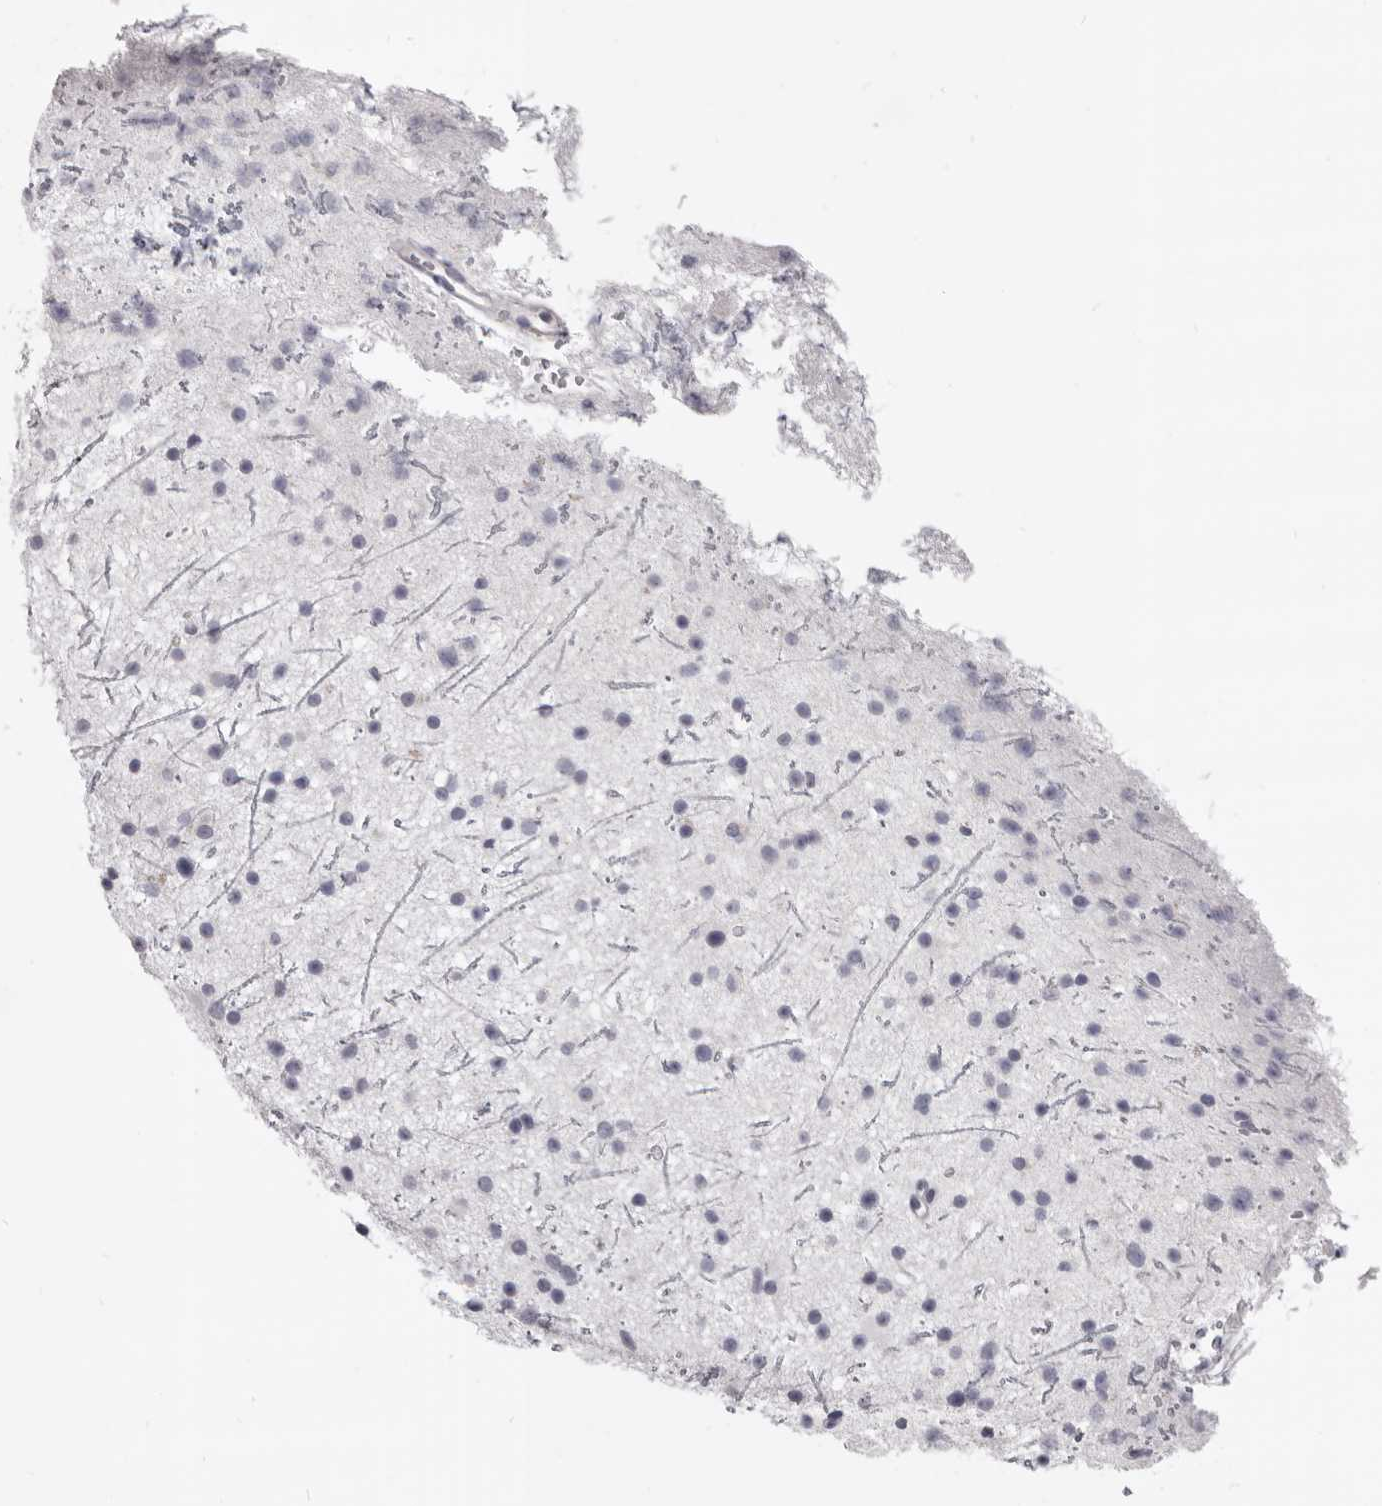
{"staining": {"intensity": "negative", "quantity": "none", "location": "none"}, "tissue": "glioma", "cell_type": "Tumor cells", "image_type": "cancer", "snomed": [{"axis": "morphology", "description": "Glioma, malignant, Low grade"}, {"axis": "topography", "description": "Cerebral cortex"}], "caption": "Immunohistochemical staining of human glioma exhibits no significant expression in tumor cells.", "gene": "GZMH", "patient": {"sex": "female", "age": 39}}